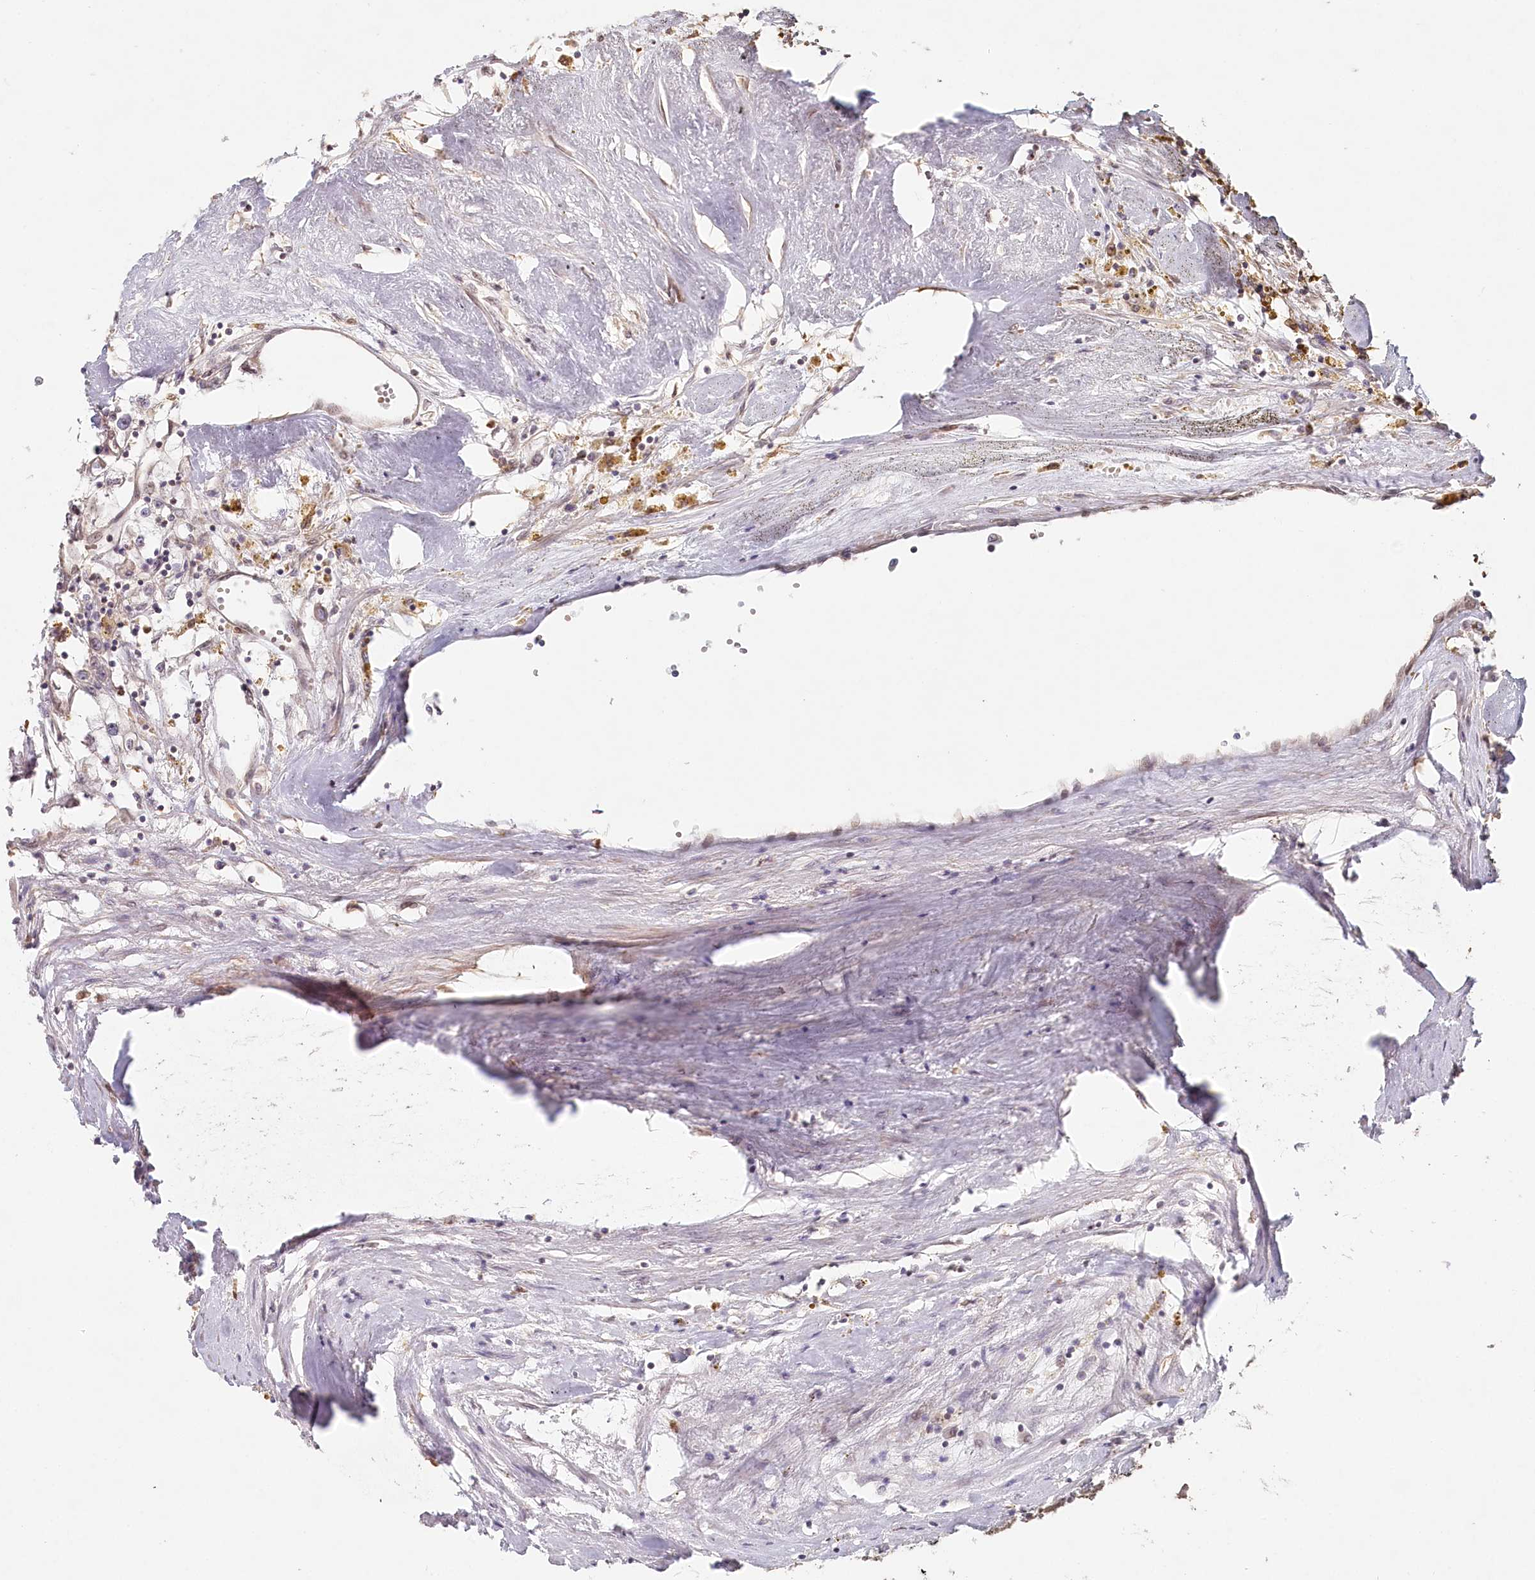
{"staining": {"intensity": "negative", "quantity": "none", "location": "none"}, "tissue": "renal cancer", "cell_type": "Tumor cells", "image_type": "cancer", "snomed": [{"axis": "morphology", "description": "Adenocarcinoma, NOS"}, {"axis": "topography", "description": "Kidney"}], "caption": "High power microscopy photomicrograph of an immunohistochemistry image of renal adenocarcinoma, revealing no significant positivity in tumor cells. (DAB IHC with hematoxylin counter stain).", "gene": "TCHP", "patient": {"sex": "male", "age": 56}}